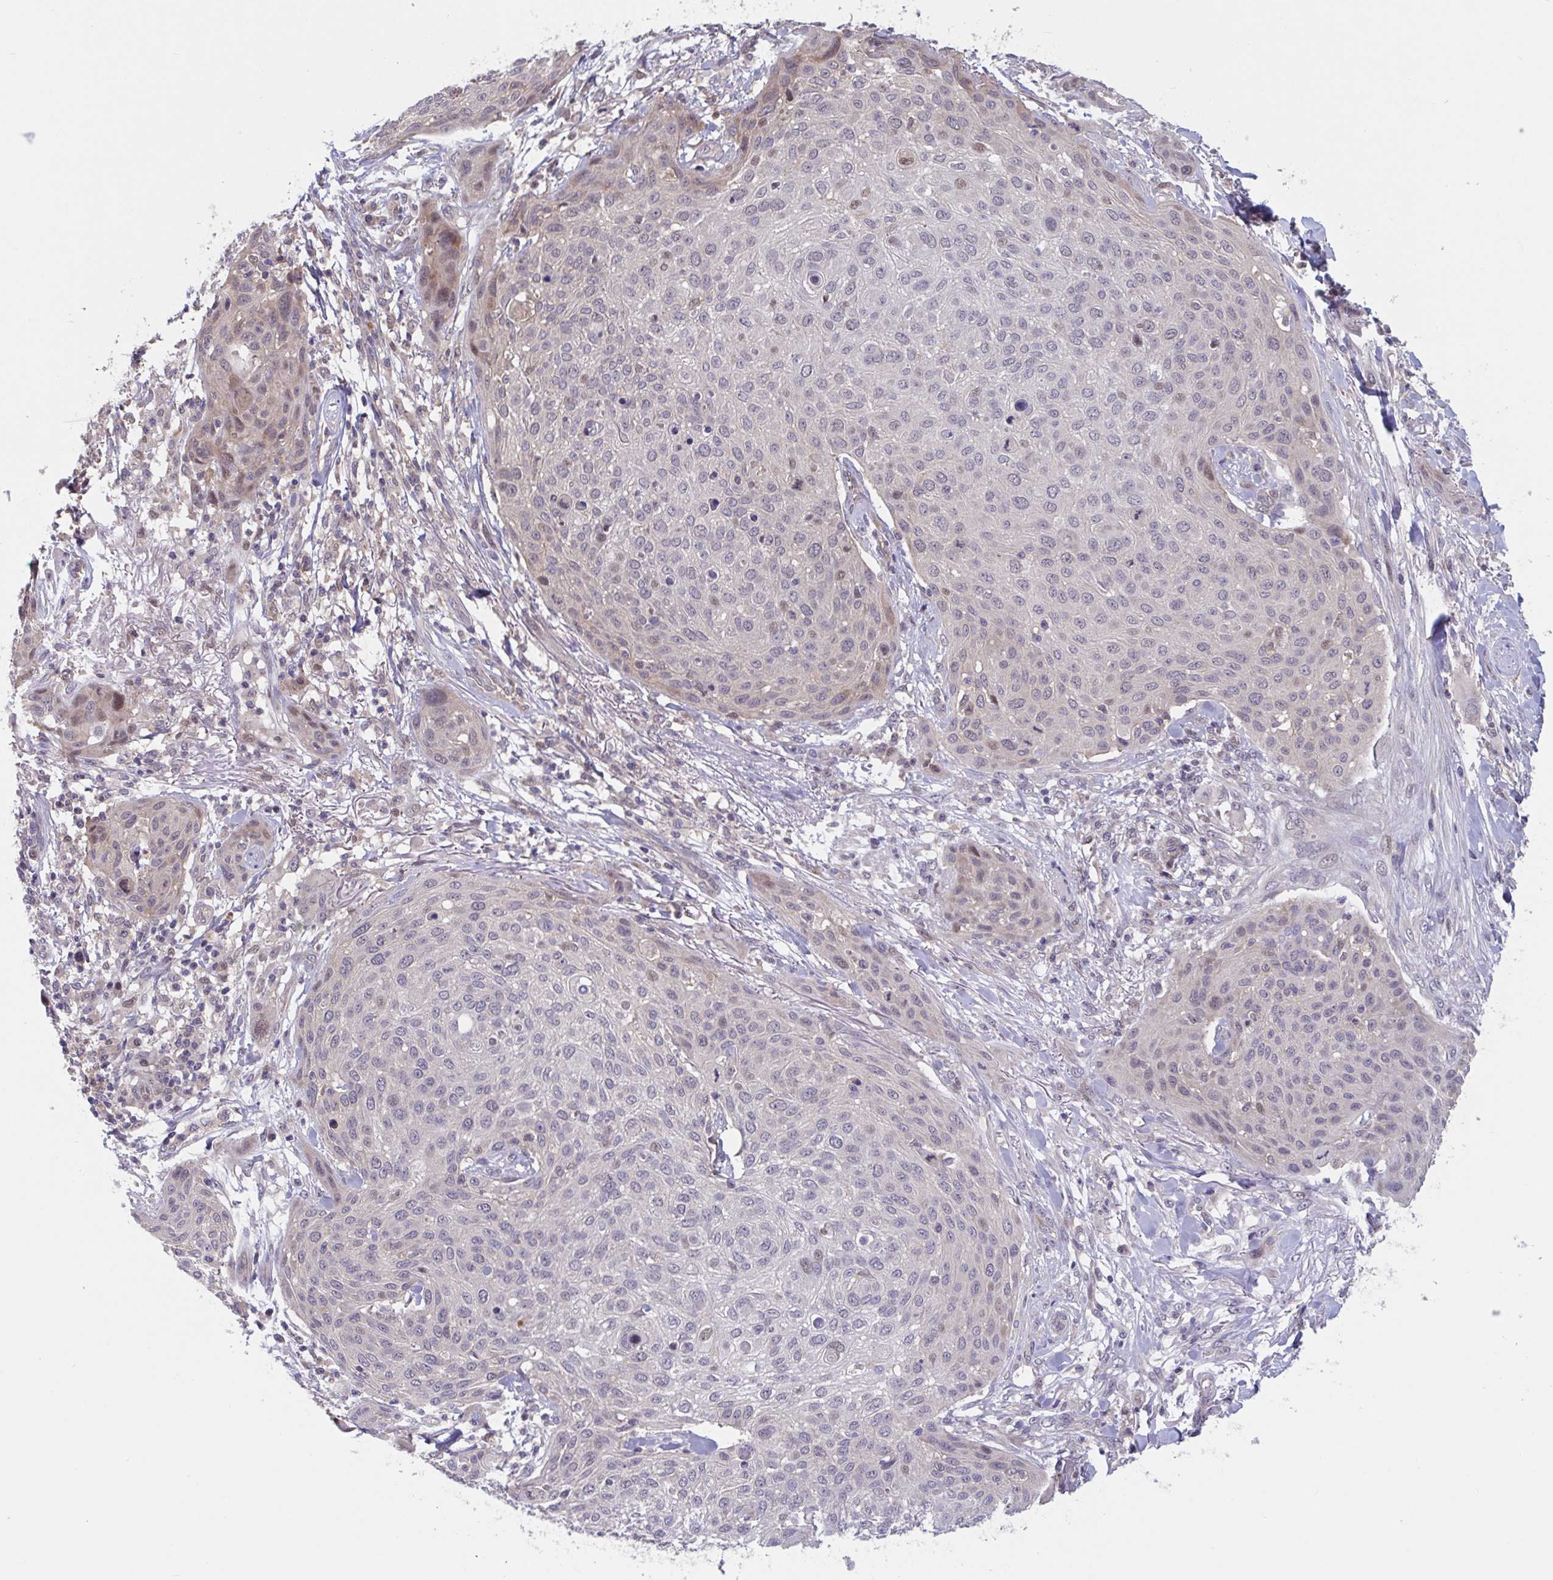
{"staining": {"intensity": "weak", "quantity": "<25%", "location": "nuclear"}, "tissue": "skin cancer", "cell_type": "Tumor cells", "image_type": "cancer", "snomed": [{"axis": "morphology", "description": "Squamous cell carcinoma, NOS"}, {"axis": "topography", "description": "Skin"}], "caption": "The micrograph shows no staining of tumor cells in skin cancer.", "gene": "RIOK1", "patient": {"sex": "female", "age": 87}}